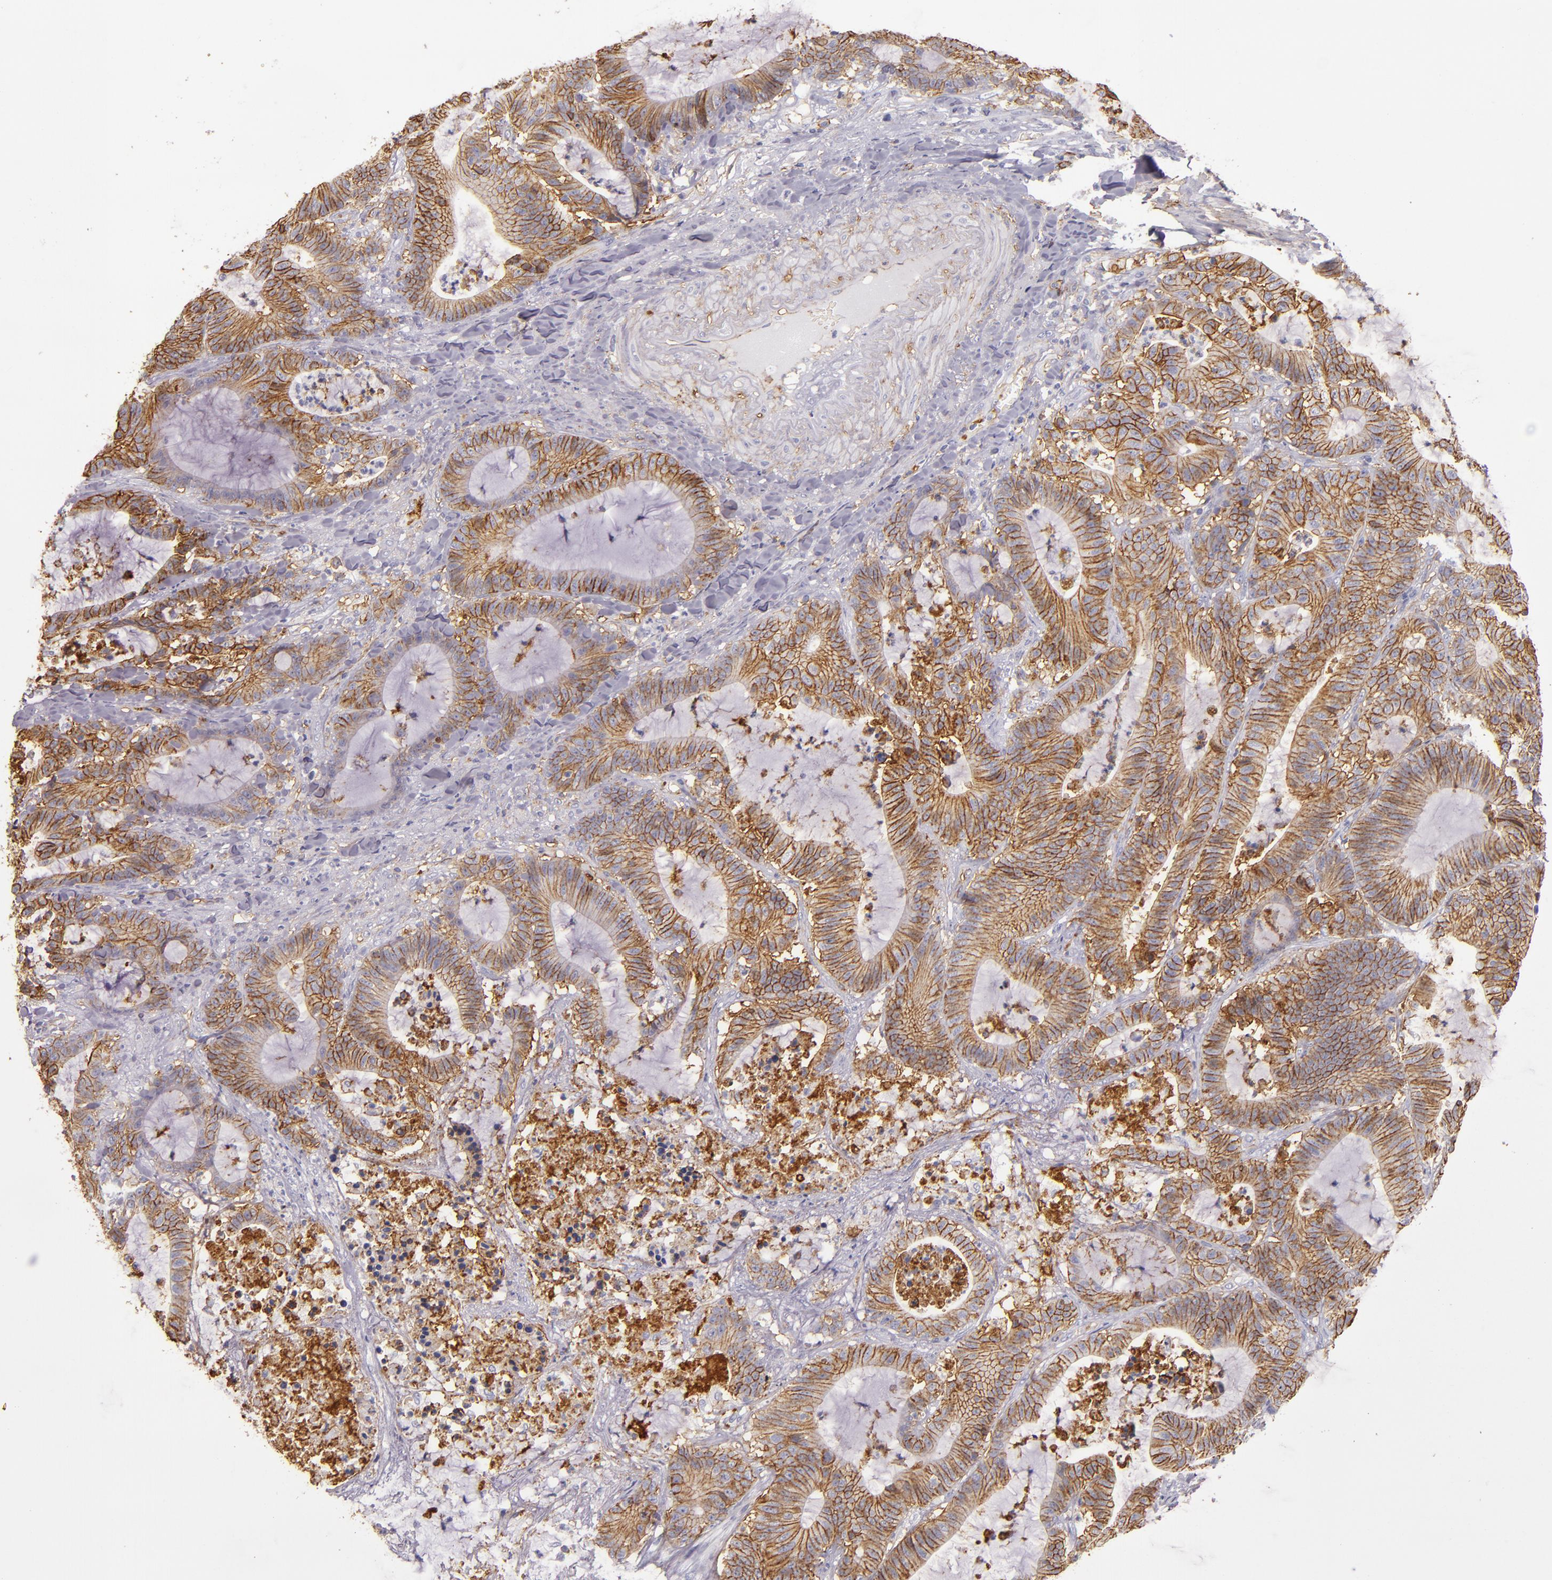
{"staining": {"intensity": "strong", "quantity": ">75%", "location": "cytoplasmic/membranous"}, "tissue": "colorectal cancer", "cell_type": "Tumor cells", "image_type": "cancer", "snomed": [{"axis": "morphology", "description": "Adenocarcinoma, NOS"}, {"axis": "topography", "description": "Colon"}], "caption": "Colorectal cancer stained for a protein (brown) displays strong cytoplasmic/membranous positive expression in approximately >75% of tumor cells.", "gene": "CD9", "patient": {"sex": "female", "age": 84}}